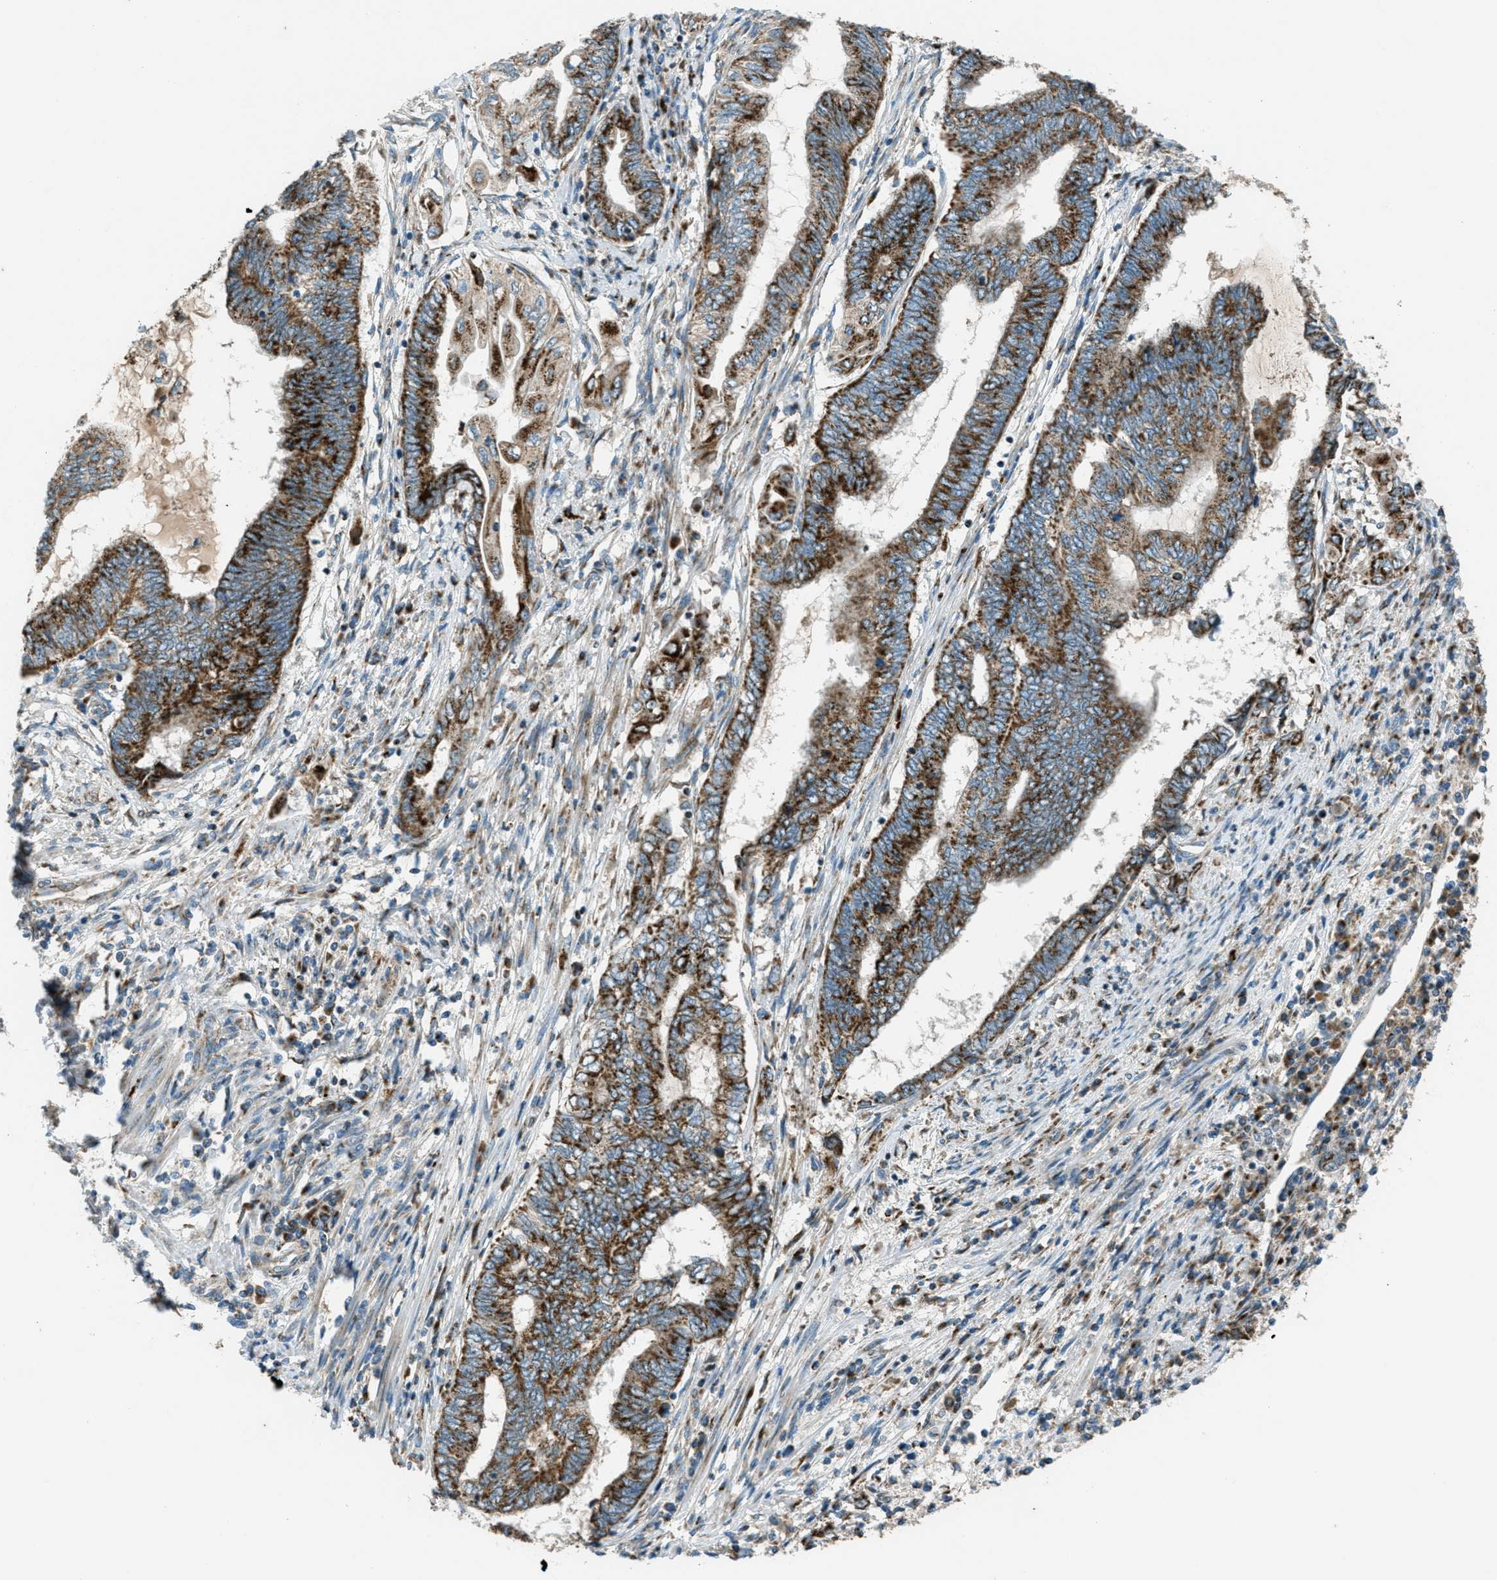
{"staining": {"intensity": "strong", "quantity": ">75%", "location": "cytoplasmic/membranous"}, "tissue": "endometrial cancer", "cell_type": "Tumor cells", "image_type": "cancer", "snomed": [{"axis": "morphology", "description": "Adenocarcinoma, NOS"}, {"axis": "topography", "description": "Uterus"}, {"axis": "topography", "description": "Endometrium"}], "caption": "IHC of endometrial cancer shows high levels of strong cytoplasmic/membranous expression in about >75% of tumor cells.", "gene": "BCKDK", "patient": {"sex": "female", "age": 70}}